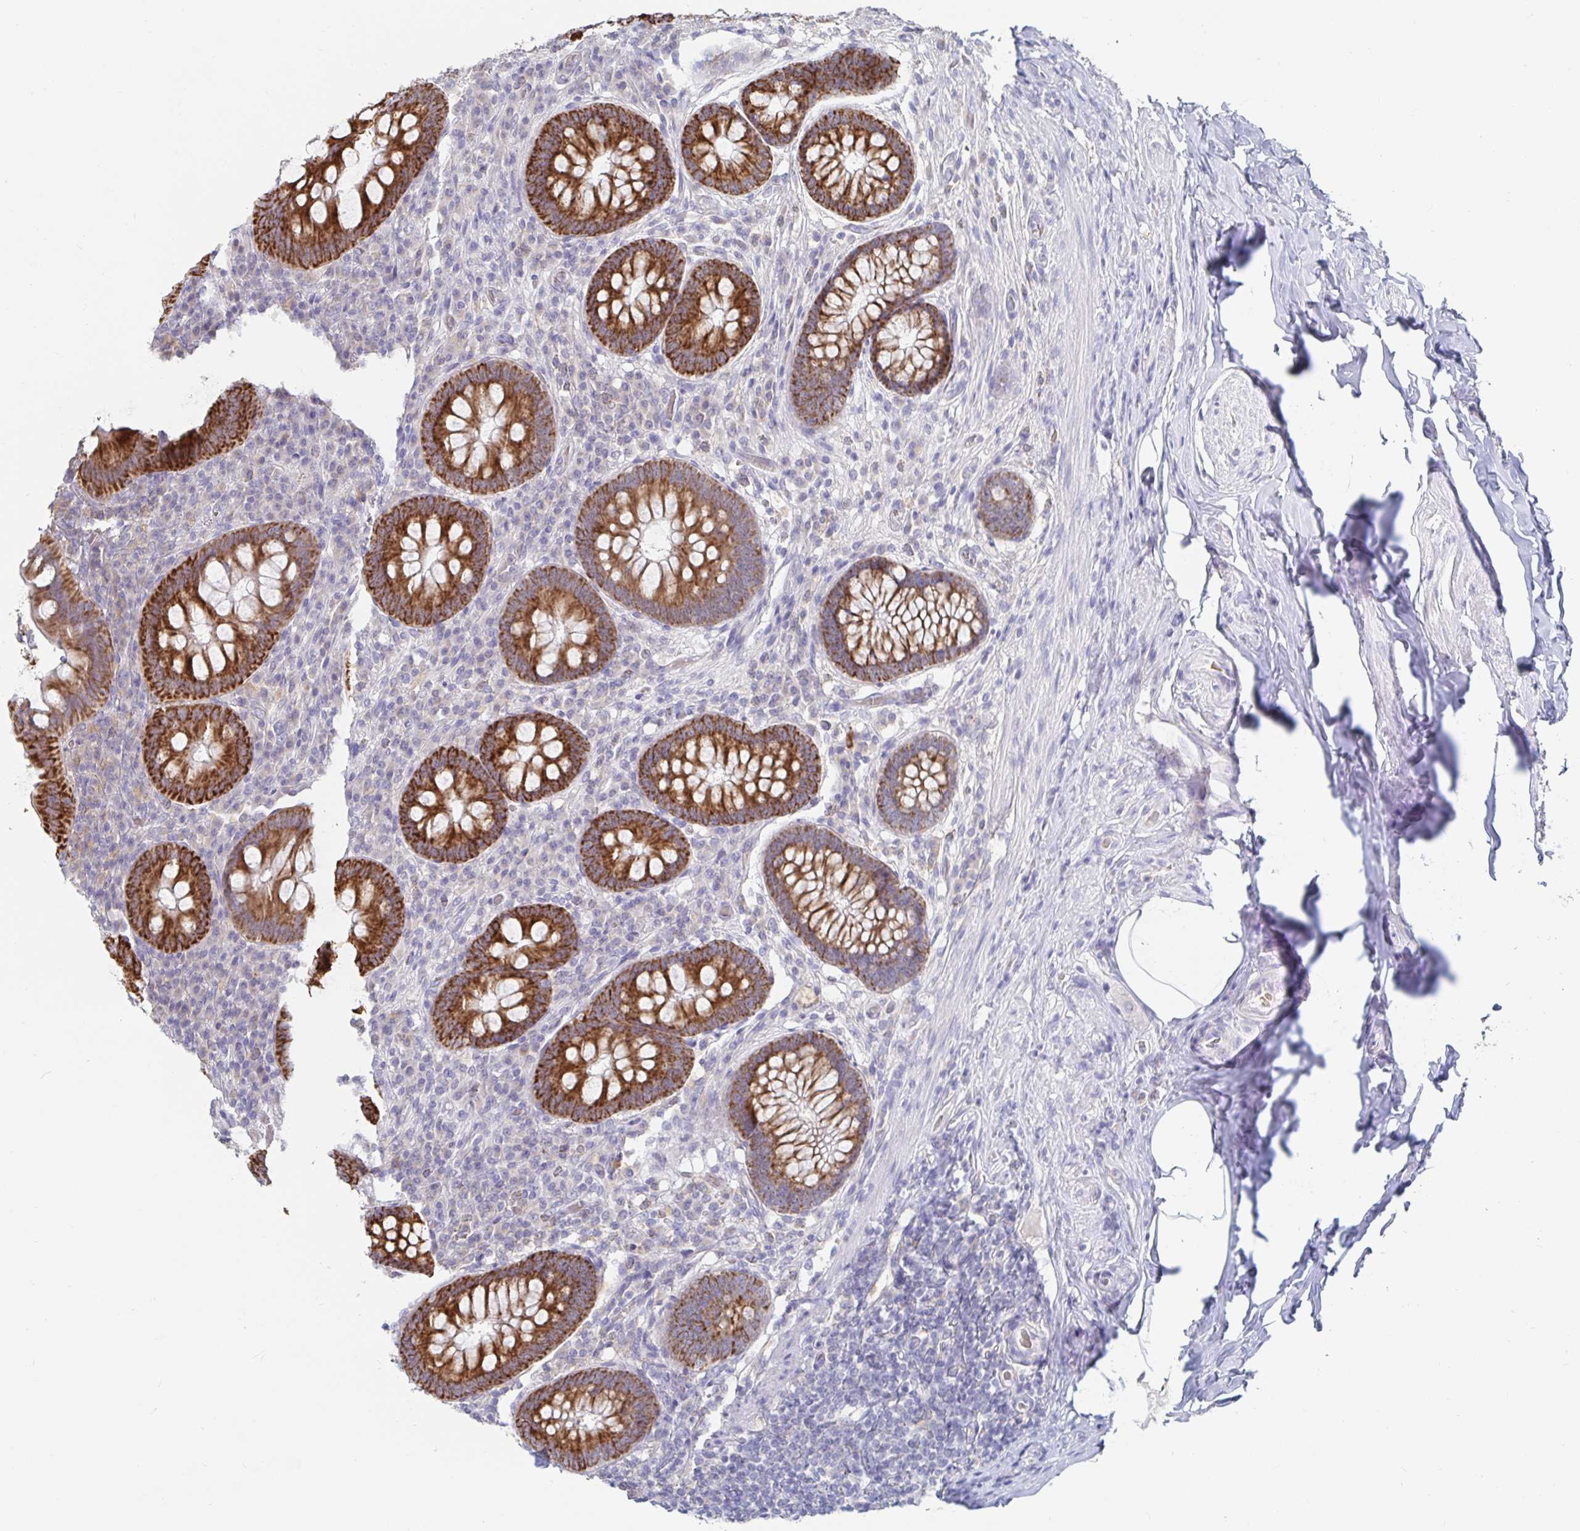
{"staining": {"intensity": "strong", "quantity": ">75%", "location": "cytoplasmic/membranous"}, "tissue": "appendix", "cell_type": "Glandular cells", "image_type": "normal", "snomed": [{"axis": "morphology", "description": "Normal tissue, NOS"}, {"axis": "topography", "description": "Appendix"}], "caption": "Strong cytoplasmic/membranous positivity for a protein is seen in approximately >75% of glandular cells of unremarkable appendix using immunohistochemistry.", "gene": "SPPL3", "patient": {"sex": "male", "age": 71}}